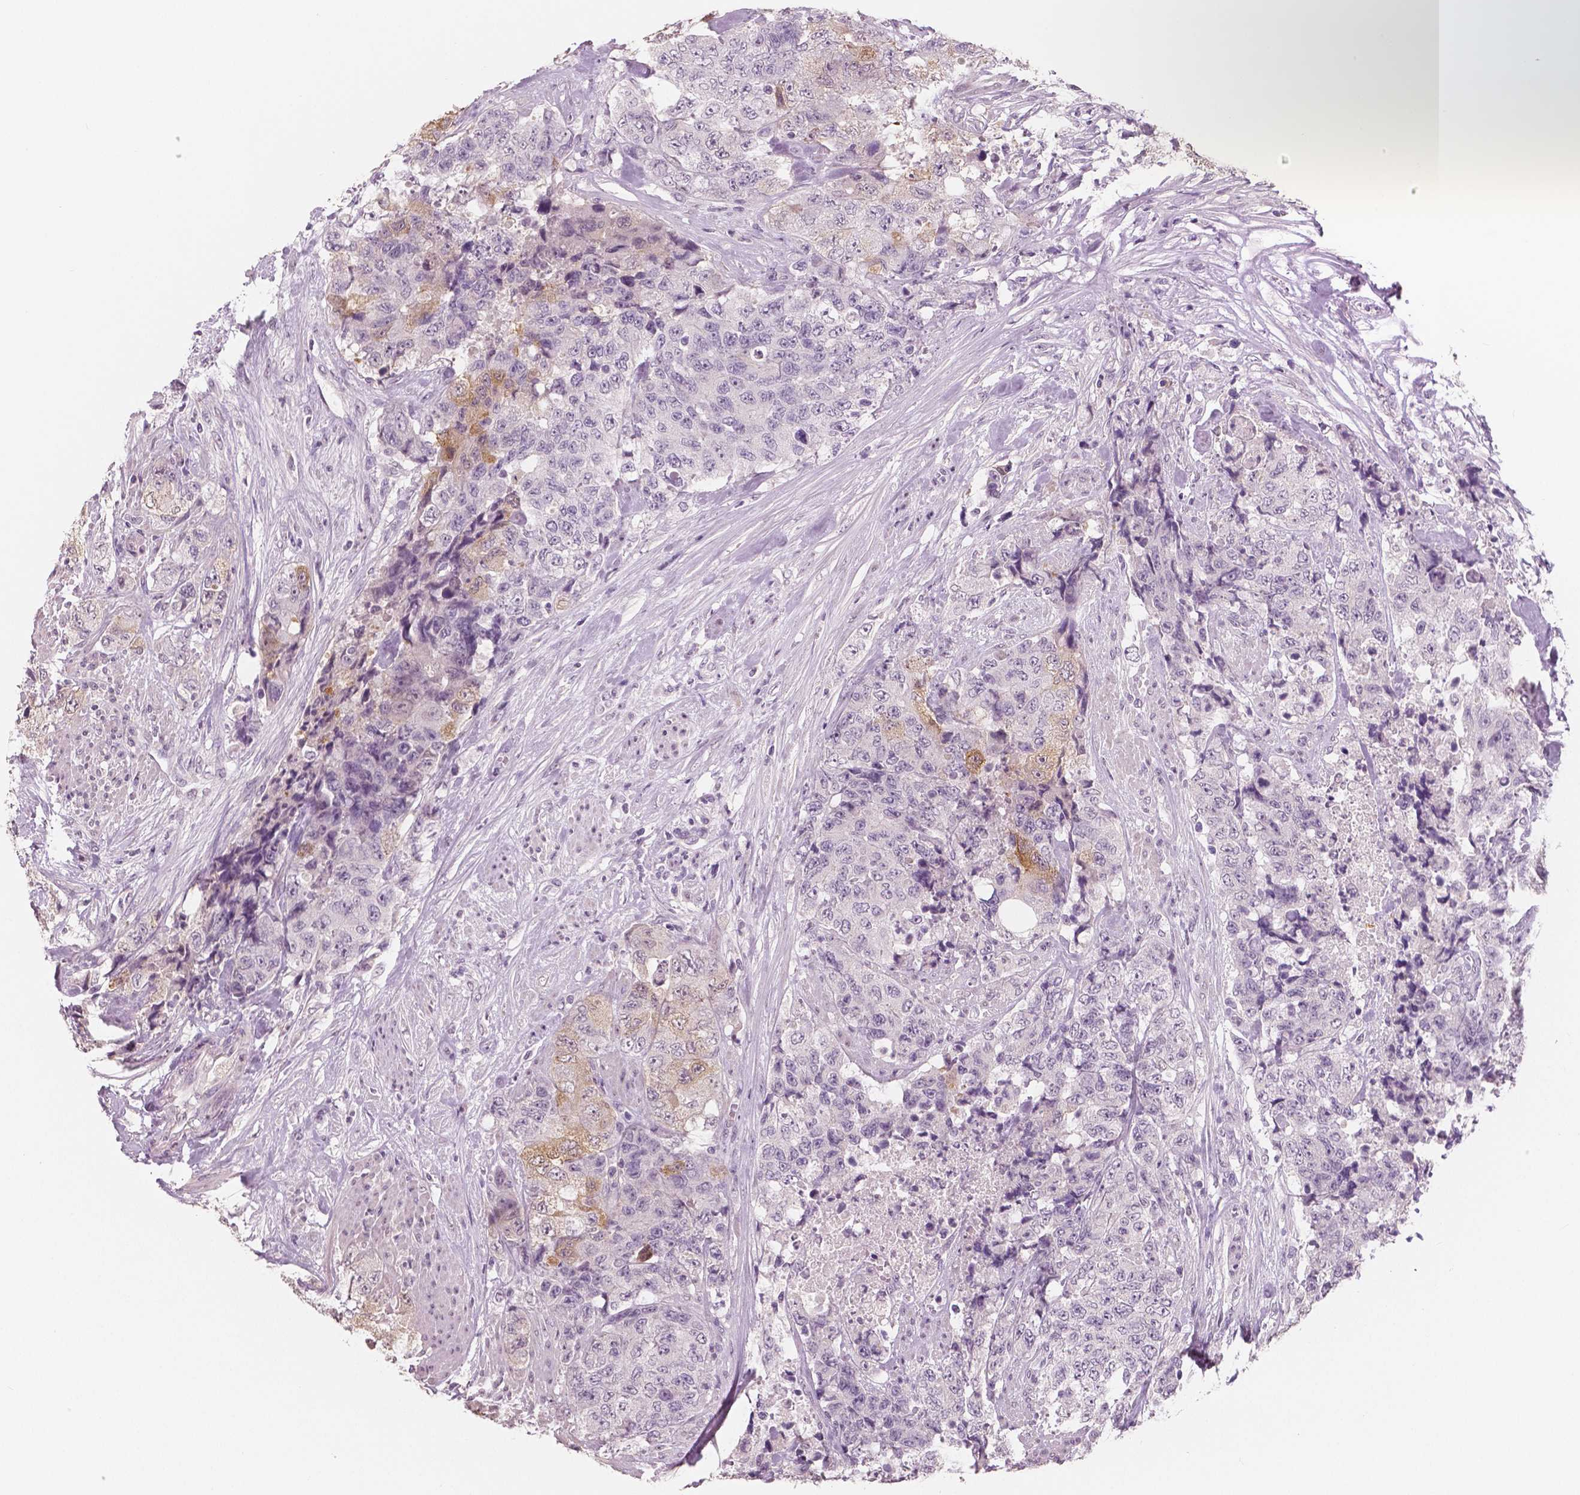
{"staining": {"intensity": "negative", "quantity": "none", "location": "none"}, "tissue": "urothelial cancer", "cell_type": "Tumor cells", "image_type": "cancer", "snomed": [{"axis": "morphology", "description": "Urothelial carcinoma, High grade"}, {"axis": "topography", "description": "Urinary bladder"}], "caption": "The immunohistochemistry (IHC) image has no significant expression in tumor cells of urothelial carcinoma (high-grade) tissue.", "gene": "NECAB1", "patient": {"sex": "female", "age": 78}}